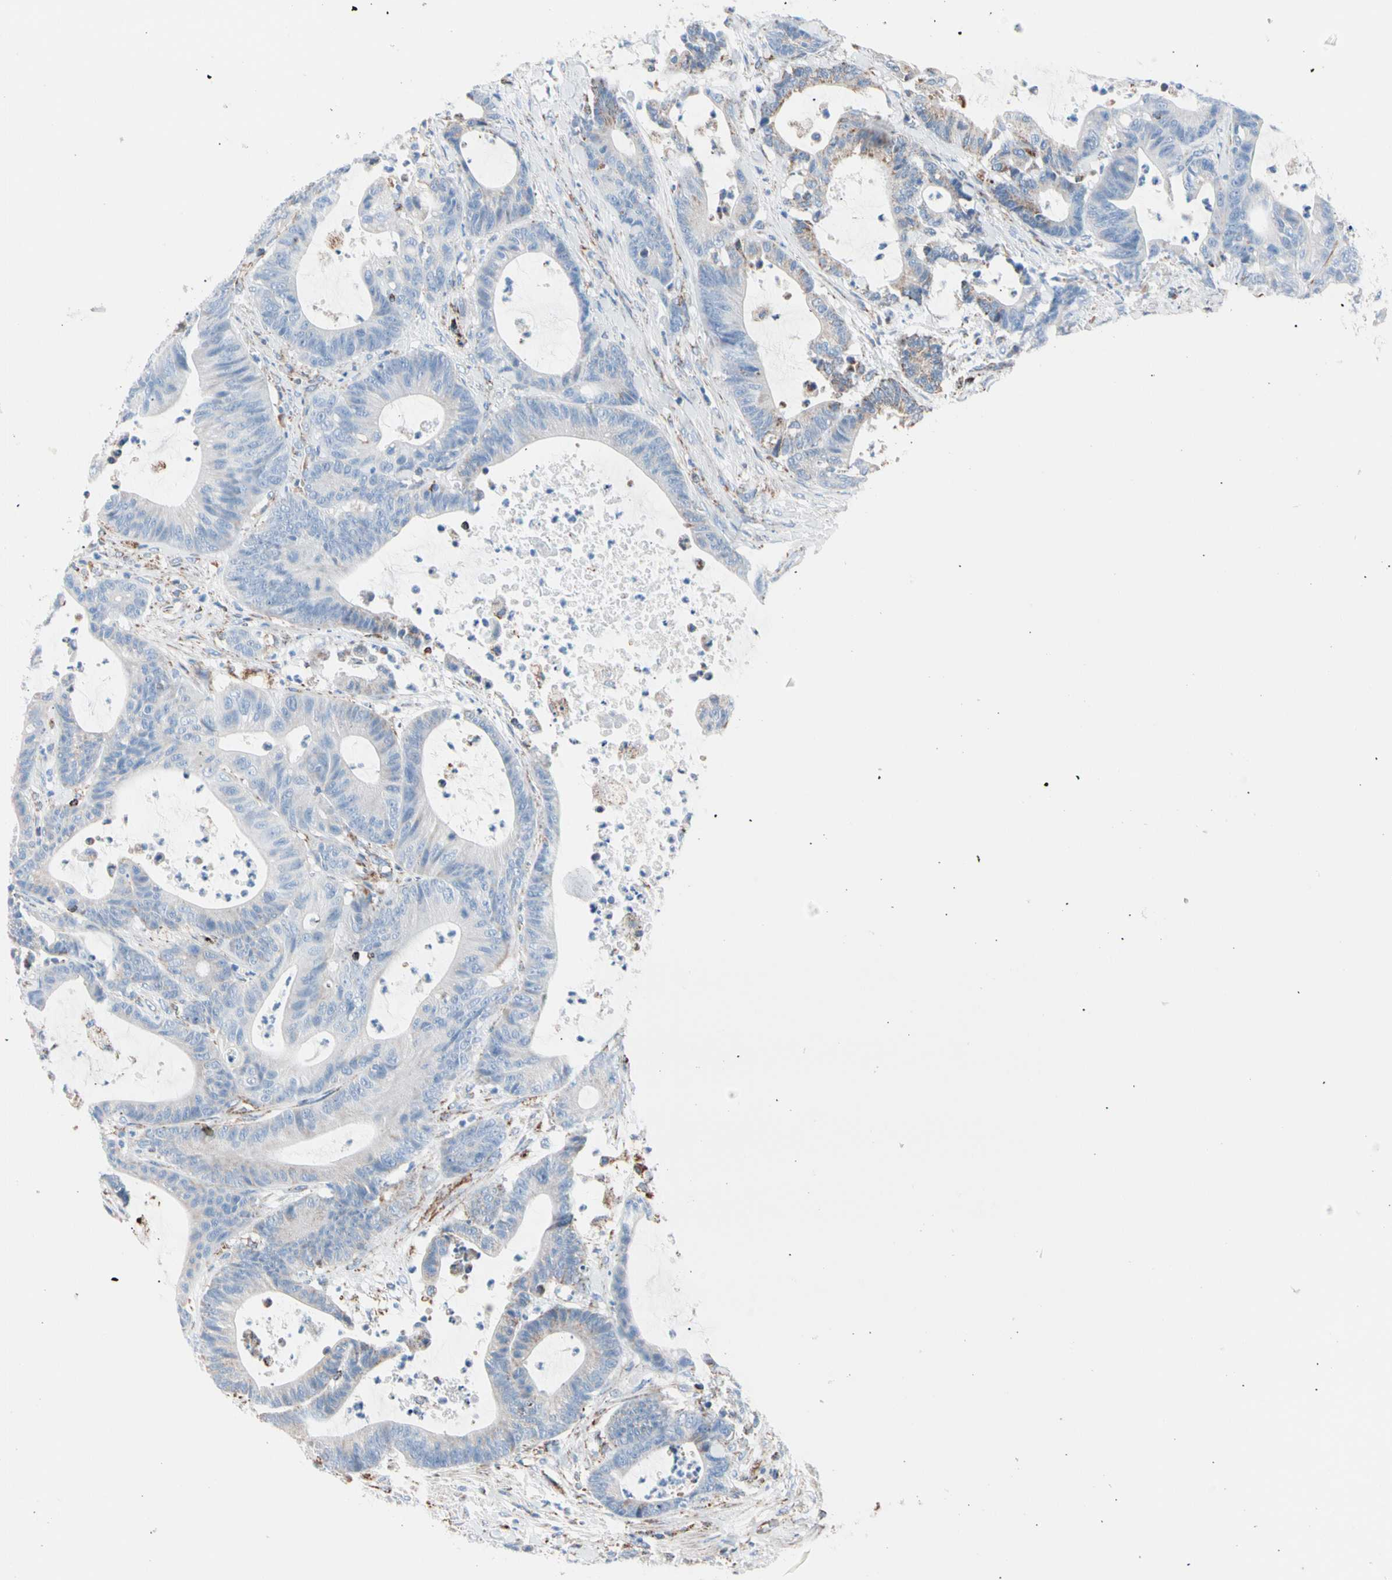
{"staining": {"intensity": "weak", "quantity": "<25%", "location": "cytoplasmic/membranous"}, "tissue": "colorectal cancer", "cell_type": "Tumor cells", "image_type": "cancer", "snomed": [{"axis": "morphology", "description": "Adenocarcinoma, NOS"}, {"axis": "topography", "description": "Colon"}], "caption": "There is no significant positivity in tumor cells of colorectal adenocarcinoma.", "gene": "HK1", "patient": {"sex": "female", "age": 84}}